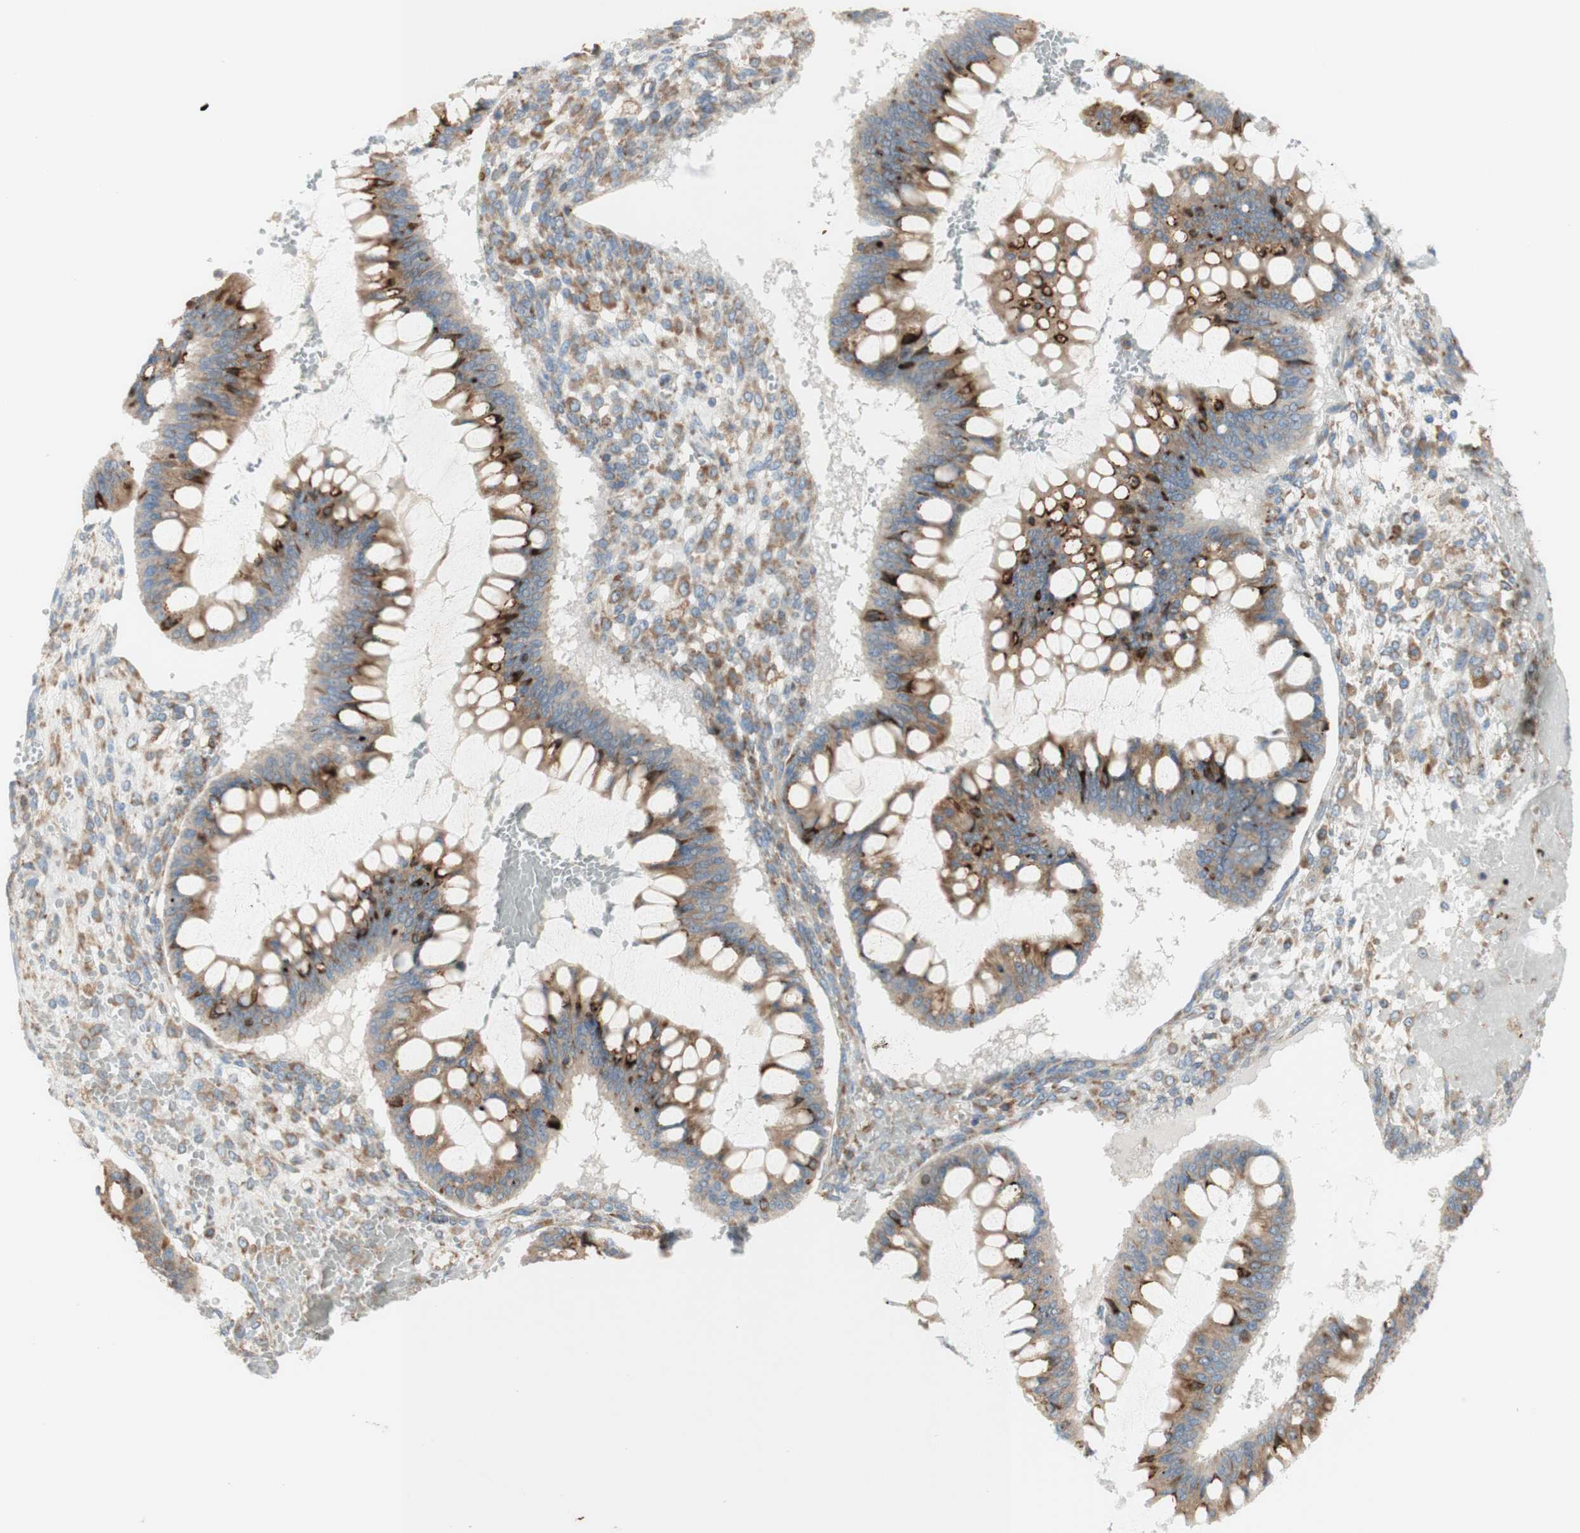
{"staining": {"intensity": "strong", "quantity": ">75%", "location": "cytoplasmic/membranous"}, "tissue": "ovarian cancer", "cell_type": "Tumor cells", "image_type": "cancer", "snomed": [{"axis": "morphology", "description": "Cystadenocarcinoma, mucinous, NOS"}, {"axis": "topography", "description": "Ovary"}], "caption": "Ovarian mucinous cystadenocarcinoma stained with DAB immunohistochemistry reveals high levels of strong cytoplasmic/membranous staining in approximately >75% of tumor cells. (IHC, brightfield microscopy, high magnification).", "gene": "MANF", "patient": {"sex": "female", "age": 73}}